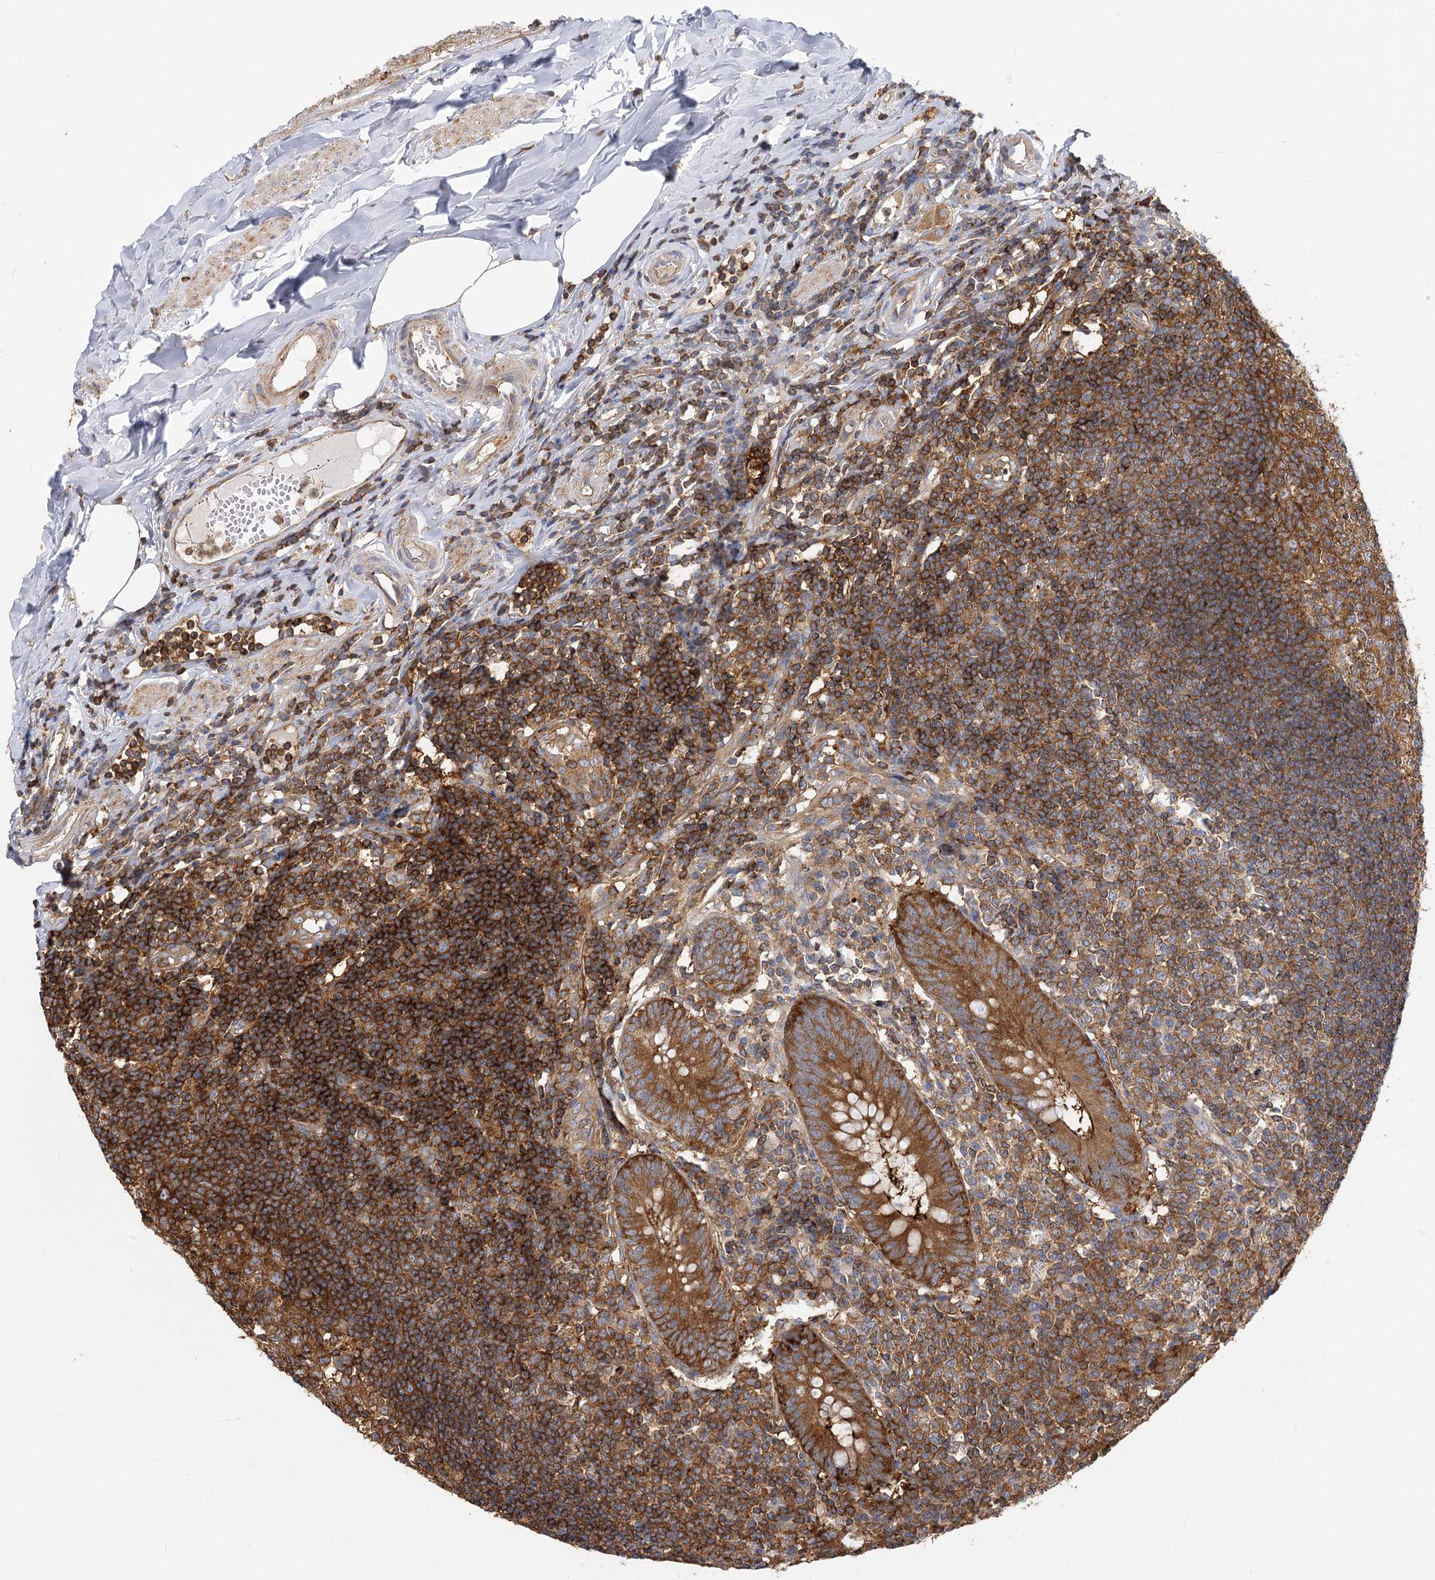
{"staining": {"intensity": "strong", "quantity": ">75%", "location": "cytoplasmic/membranous"}, "tissue": "appendix", "cell_type": "Glandular cells", "image_type": "normal", "snomed": [{"axis": "morphology", "description": "Normal tissue, NOS"}, {"axis": "topography", "description": "Appendix"}], "caption": "The image displays immunohistochemical staining of normal appendix. There is strong cytoplasmic/membranous positivity is present in approximately >75% of glandular cells. (DAB (3,3'-diaminobenzidine) IHC with brightfield microscopy, high magnification).", "gene": "SEC24B", "patient": {"sex": "female", "age": 54}}